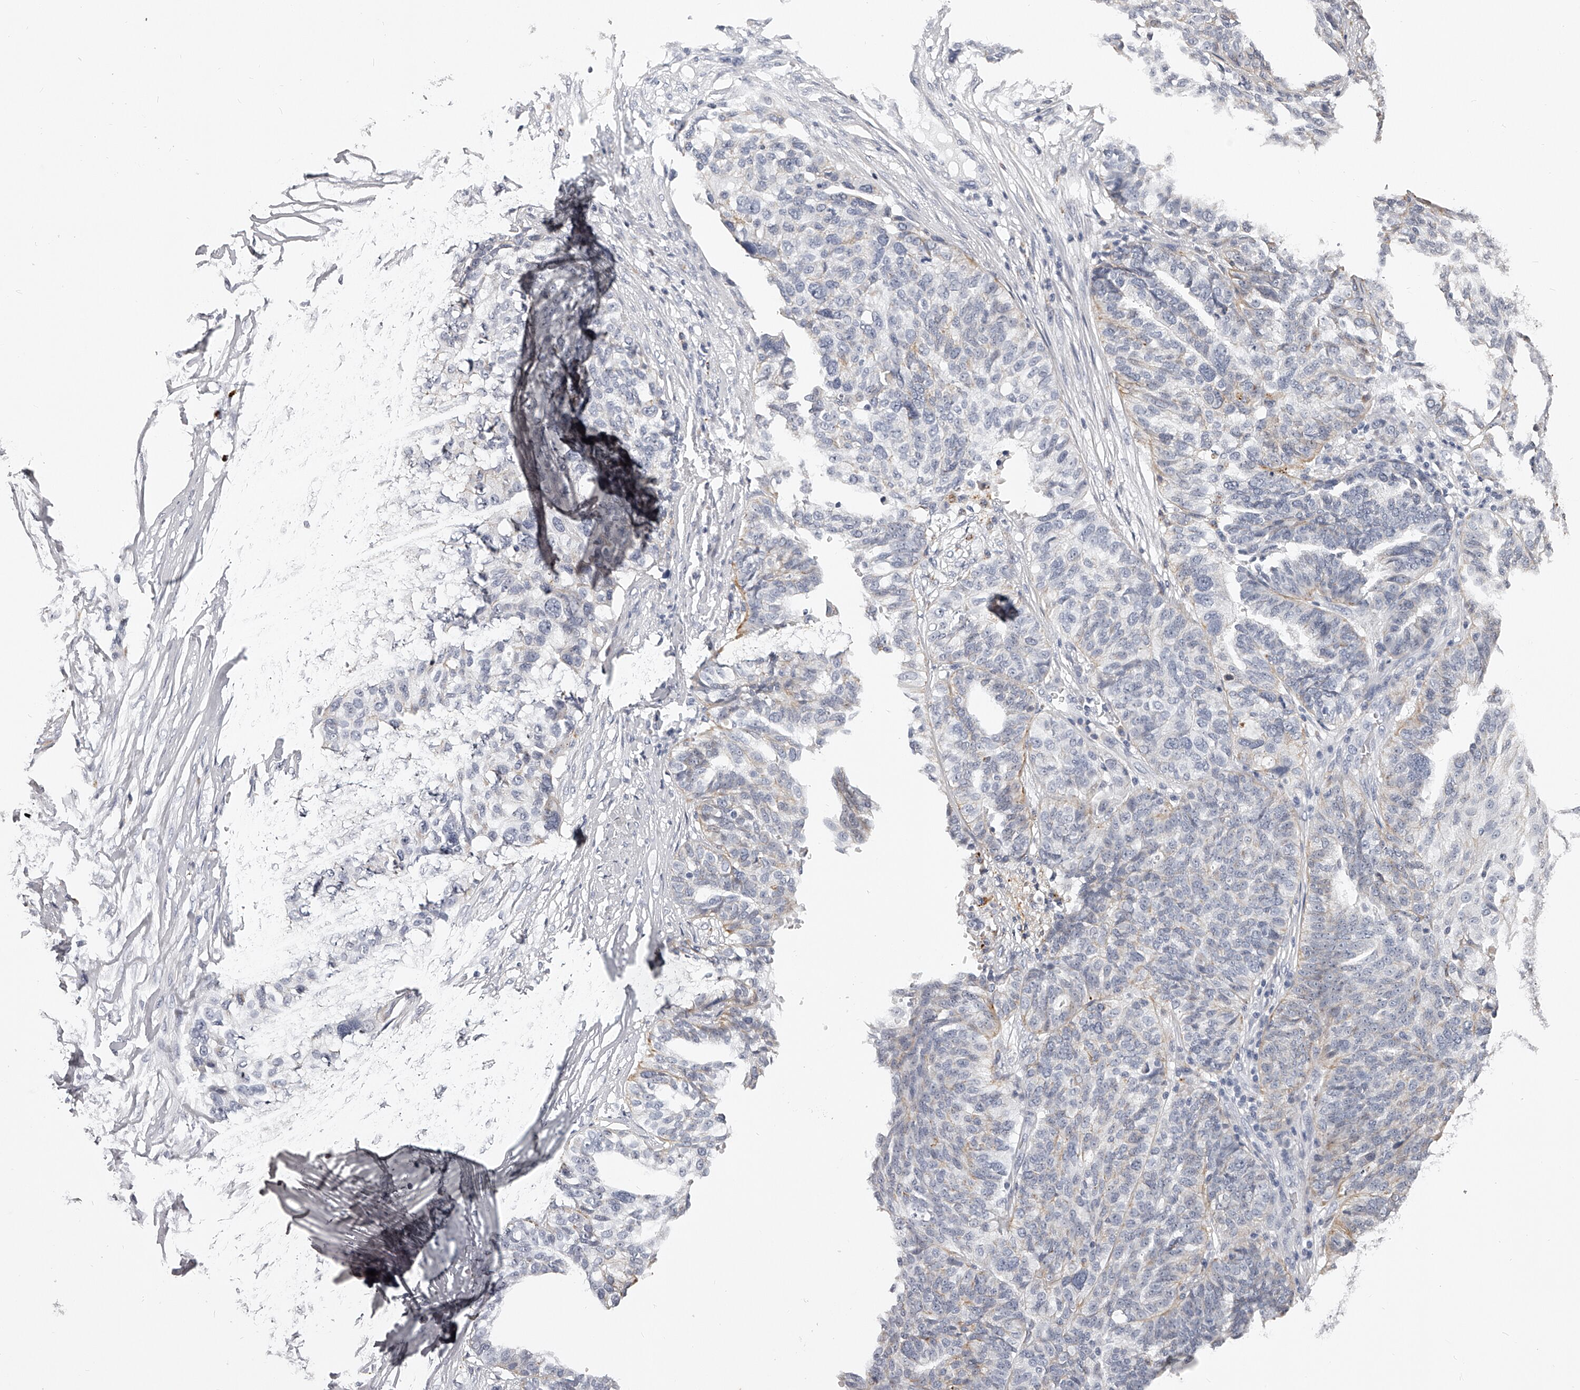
{"staining": {"intensity": "negative", "quantity": "none", "location": "none"}, "tissue": "ovarian cancer", "cell_type": "Tumor cells", "image_type": "cancer", "snomed": [{"axis": "morphology", "description": "Cystadenocarcinoma, serous, NOS"}, {"axis": "topography", "description": "Ovary"}], "caption": "Immunohistochemistry (IHC) photomicrograph of neoplastic tissue: ovarian cancer stained with DAB (3,3'-diaminobenzidine) shows no significant protein positivity in tumor cells.", "gene": "DMRT1", "patient": {"sex": "female", "age": 59}}